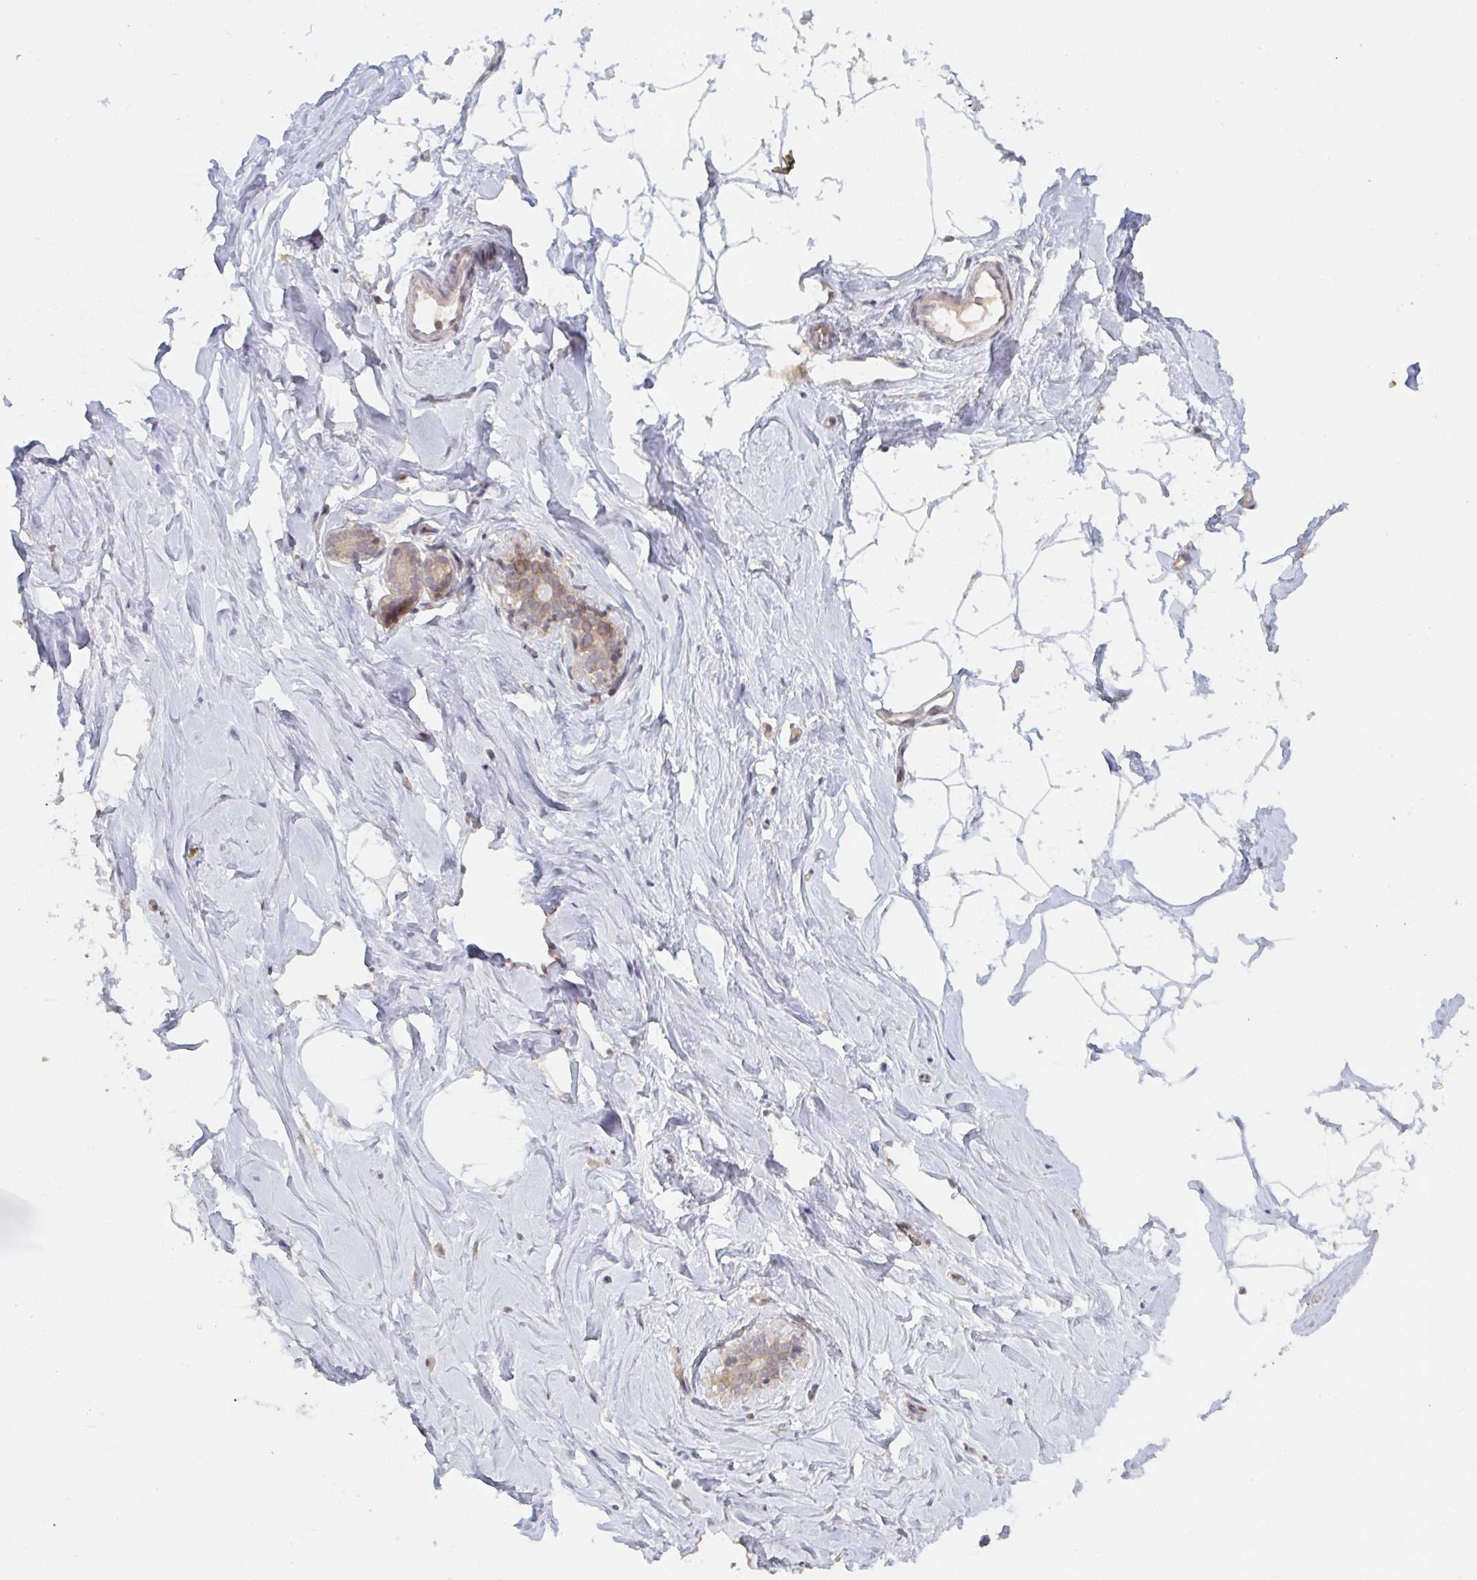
{"staining": {"intensity": "negative", "quantity": "none", "location": "none"}, "tissue": "breast", "cell_type": "Adipocytes", "image_type": "normal", "snomed": [{"axis": "morphology", "description": "Normal tissue, NOS"}, {"axis": "topography", "description": "Breast"}], "caption": "An IHC image of benign breast is shown. There is no staining in adipocytes of breast. (Stains: DAB immunohistochemistry with hematoxylin counter stain, Microscopy: brightfield microscopy at high magnification).", "gene": "DCST1", "patient": {"sex": "female", "age": 32}}